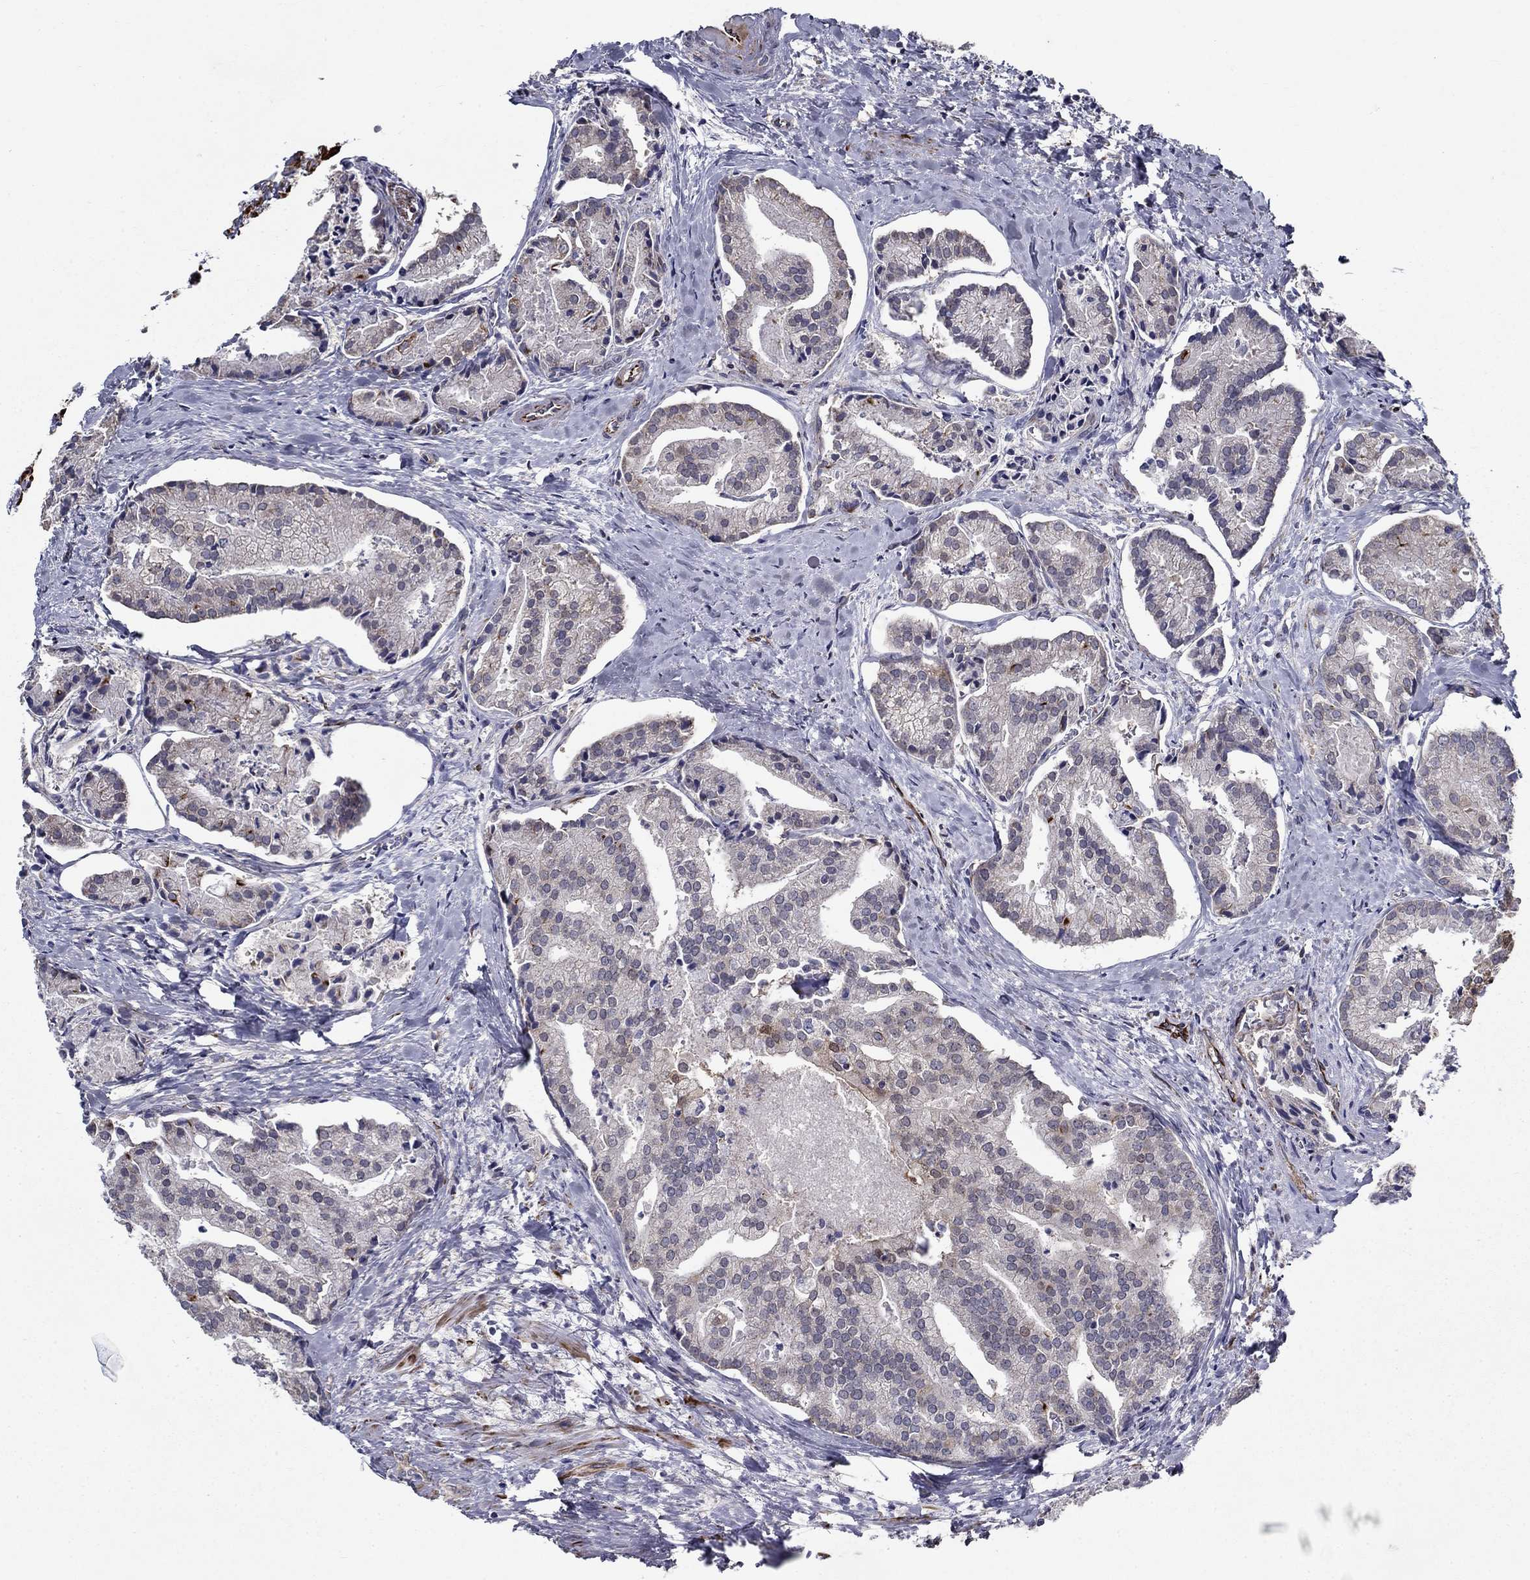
{"staining": {"intensity": "weak", "quantity": "<25%", "location": "cytoplasmic/membranous"}, "tissue": "prostate cancer", "cell_type": "Tumor cells", "image_type": "cancer", "snomed": [{"axis": "morphology", "description": "Adenocarcinoma, NOS"}, {"axis": "topography", "description": "Prostate and seminal vesicle, NOS"}, {"axis": "topography", "description": "Prostate"}], "caption": "DAB immunohistochemical staining of adenocarcinoma (prostate) demonstrates no significant expression in tumor cells.", "gene": "LACTB2", "patient": {"sex": "male", "age": 44}}